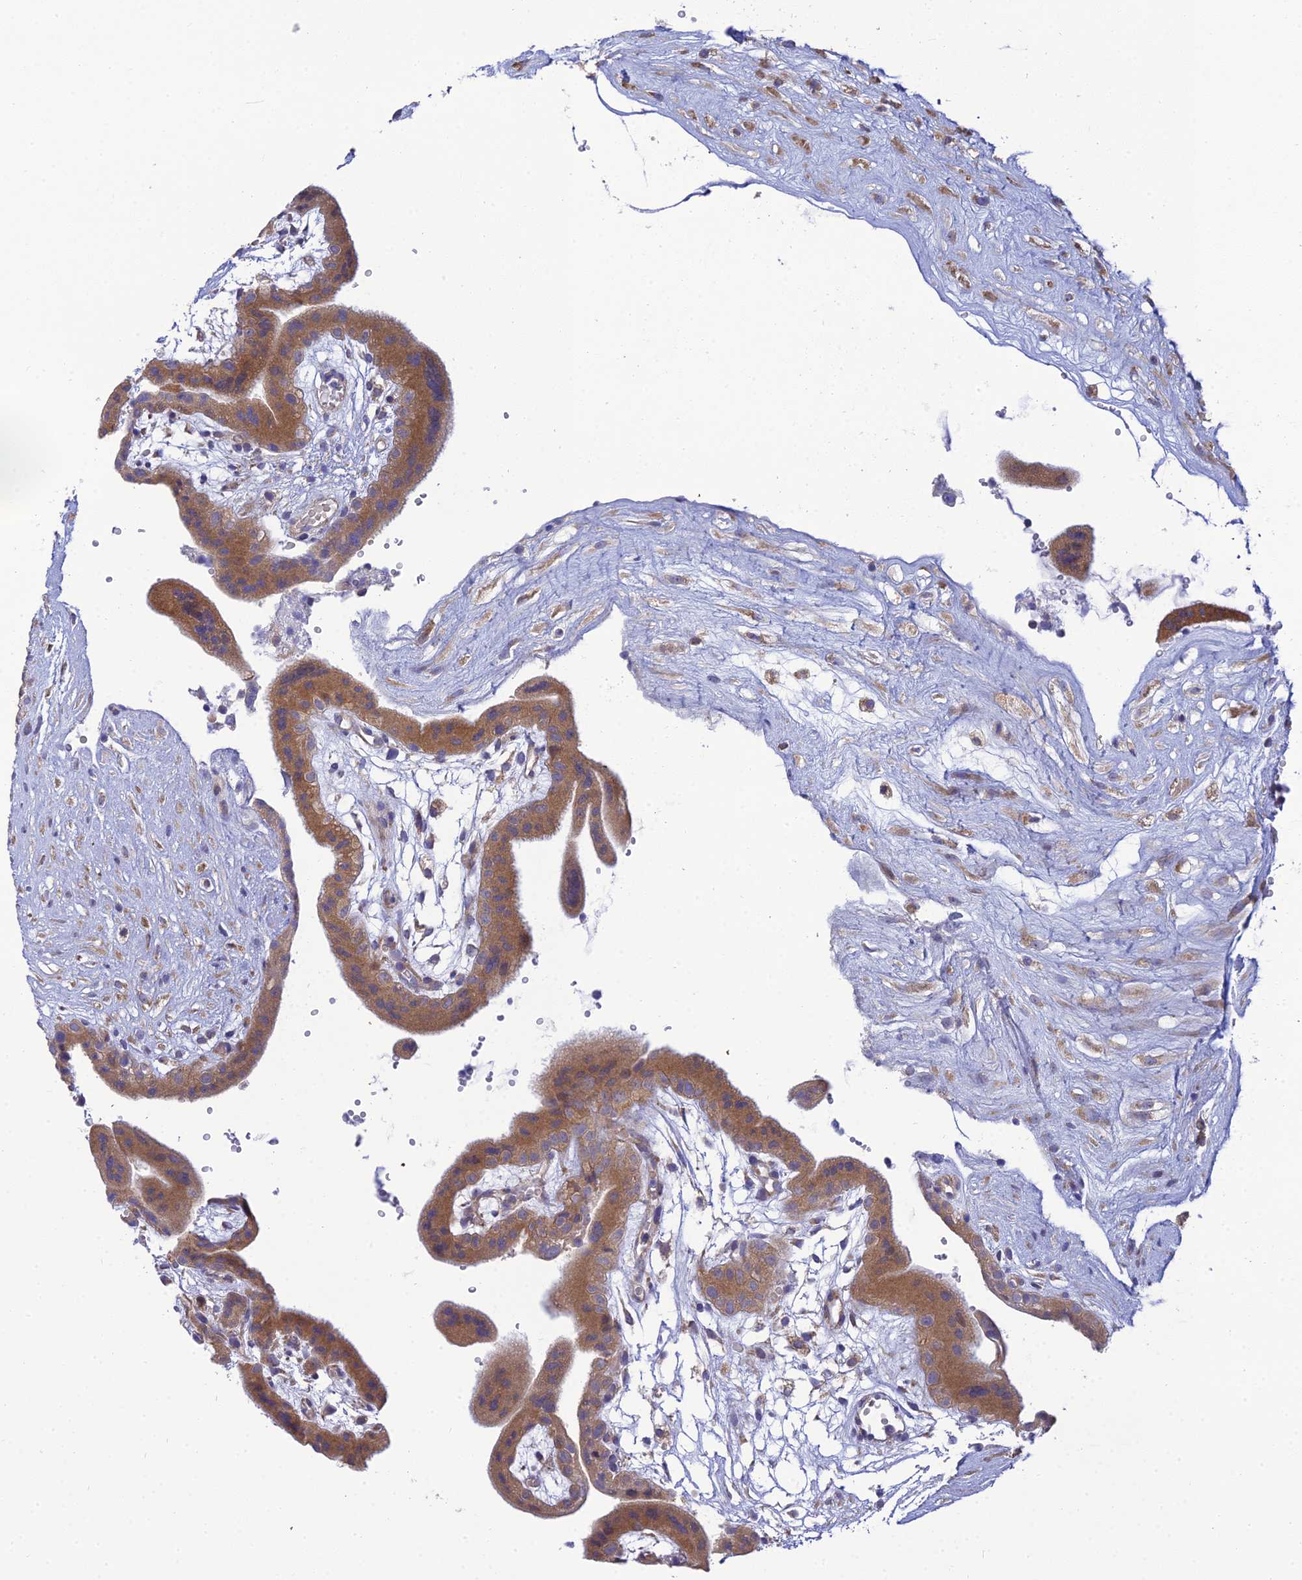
{"staining": {"intensity": "weak", "quantity": "<25%", "location": "cytoplasmic/membranous"}, "tissue": "placenta", "cell_type": "Decidual cells", "image_type": "normal", "snomed": [{"axis": "morphology", "description": "Normal tissue, NOS"}, {"axis": "topography", "description": "Placenta"}], "caption": "High power microscopy histopathology image of an IHC photomicrograph of unremarkable placenta, revealing no significant expression in decidual cells. (Stains: DAB (3,3'-diaminobenzidine) immunohistochemistry (IHC) with hematoxylin counter stain, Microscopy: brightfield microscopy at high magnification).", "gene": "CLCN7", "patient": {"sex": "female", "age": 18}}